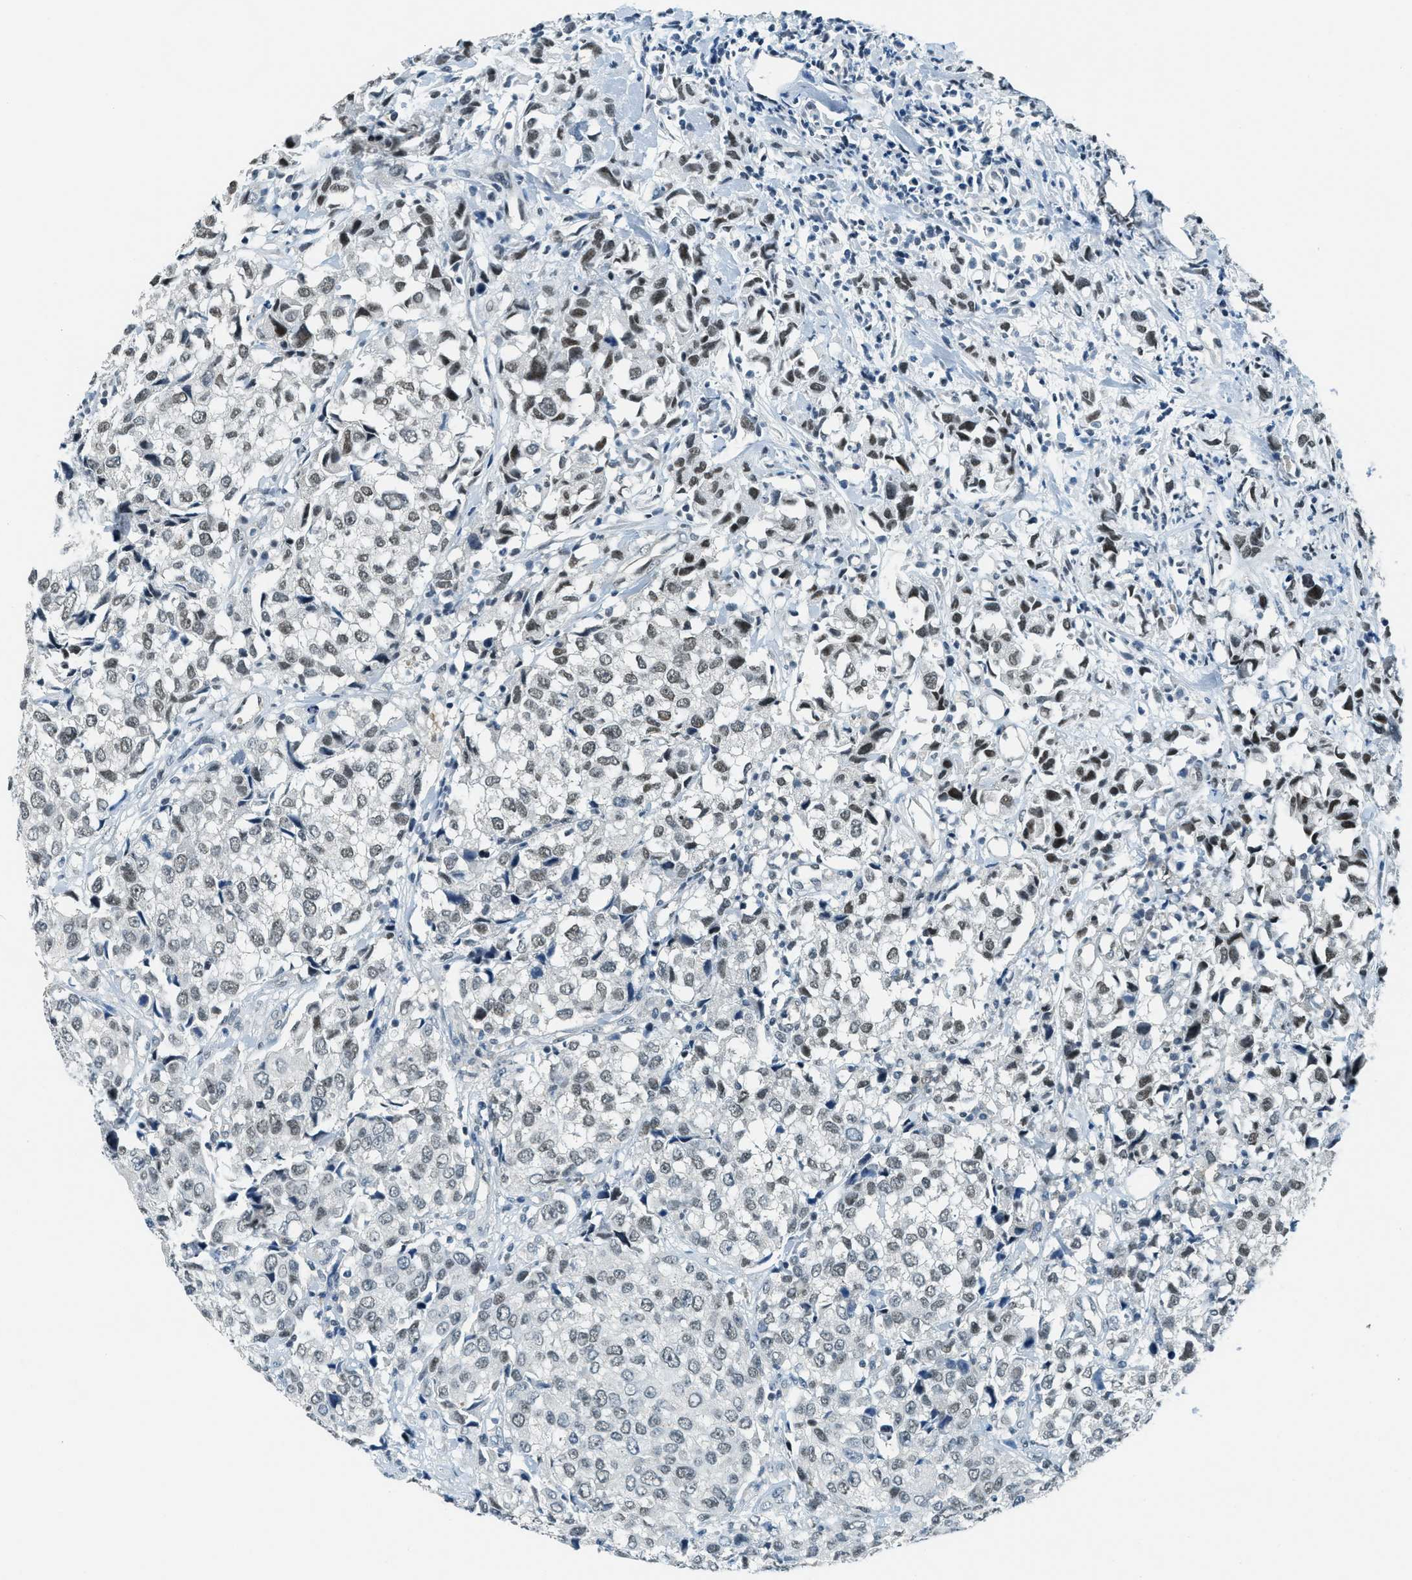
{"staining": {"intensity": "weak", "quantity": "<25%", "location": "nuclear"}, "tissue": "urothelial cancer", "cell_type": "Tumor cells", "image_type": "cancer", "snomed": [{"axis": "morphology", "description": "Urothelial carcinoma, High grade"}, {"axis": "topography", "description": "Urinary bladder"}], "caption": "DAB (3,3'-diaminobenzidine) immunohistochemical staining of high-grade urothelial carcinoma exhibits no significant positivity in tumor cells.", "gene": "KLF6", "patient": {"sex": "female", "age": 75}}